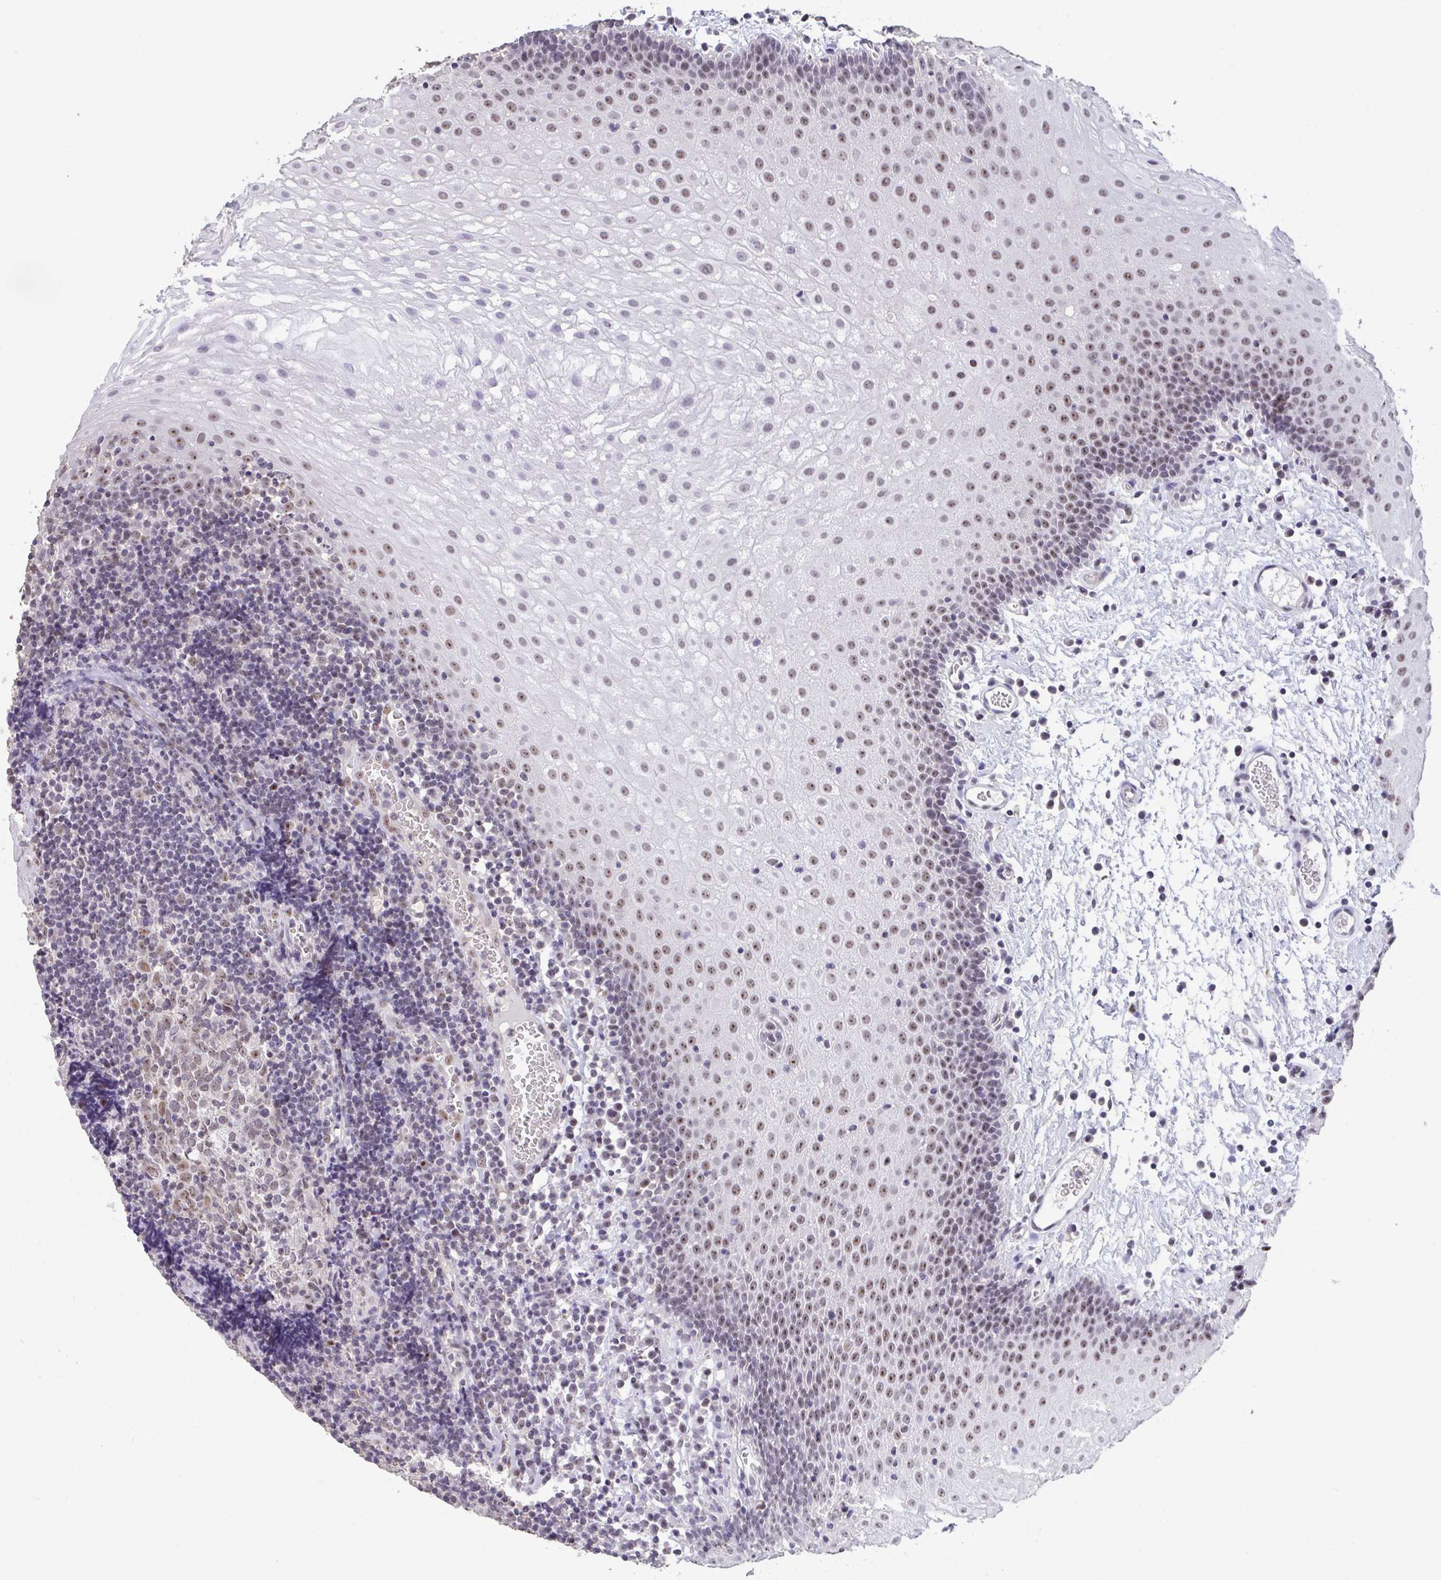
{"staining": {"intensity": "moderate", "quantity": "25%-75%", "location": "nuclear"}, "tissue": "oral mucosa", "cell_type": "Squamous epithelial cells", "image_type": "normal", "snomed": [{"axis": "morphology", "description": "Normal tissue, NOS"}, {"axis": "morphology", "description": "Squamous cell carcinoma, NOS"}, {"axis": "topography", "description": "Oral tissue"}, {"axis": "topography", "description": "Head-Neck"}], "caption": "Squamous epithelial cells demonstrate medium levels of moderate nuclear positivity in approximately 25%-75% of cells in unremarkable human oral mucosa. The staining is performed using DAB (3,3'-diaminobenzidine) brown chromogen to label protein expression. The nuclei are counter-stained blue using hematoxylin.", "gene": "SENP3", "patient": {"sex": "male", "age": 58}}